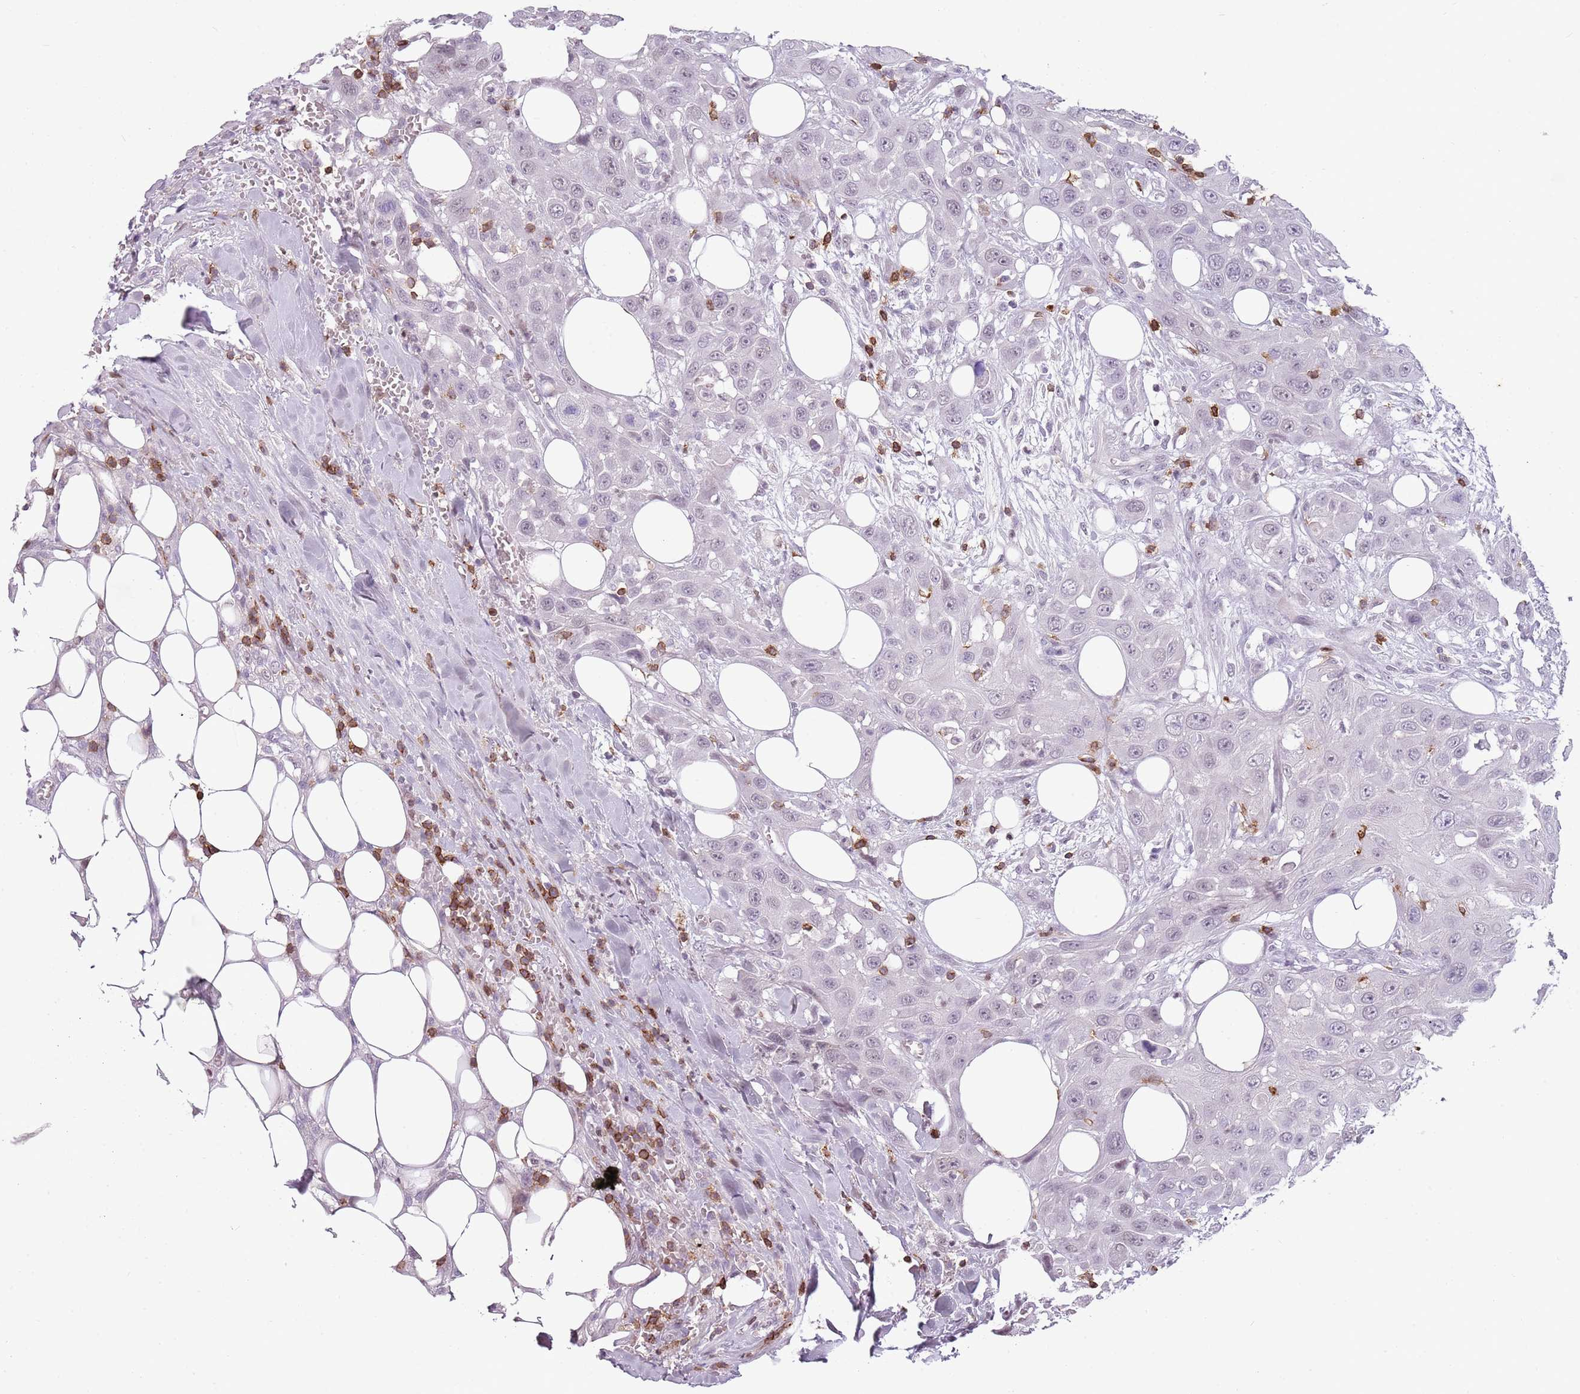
{"staining": {"intensity": "negative", "quantity": "none", "location": "none"}, "tissue": "head and neck cancer", "cell_type": "Tumor cells", "image_type": "cancer", "snomed": [{"axis": "morphology", "description": "Squamous cell carcinoma, NOS"}, {"axis": "topography", "description": "Head-Neck"}], "caption": "DAB (3,3'-diaminobenzidine) immunohistochemical staining of head and neck cancer displays no significant positivity in tumor cells. Nuclei are stained in blue.", "gene": "ZNF583", "patient": {"sex": "male", "age": 81}}